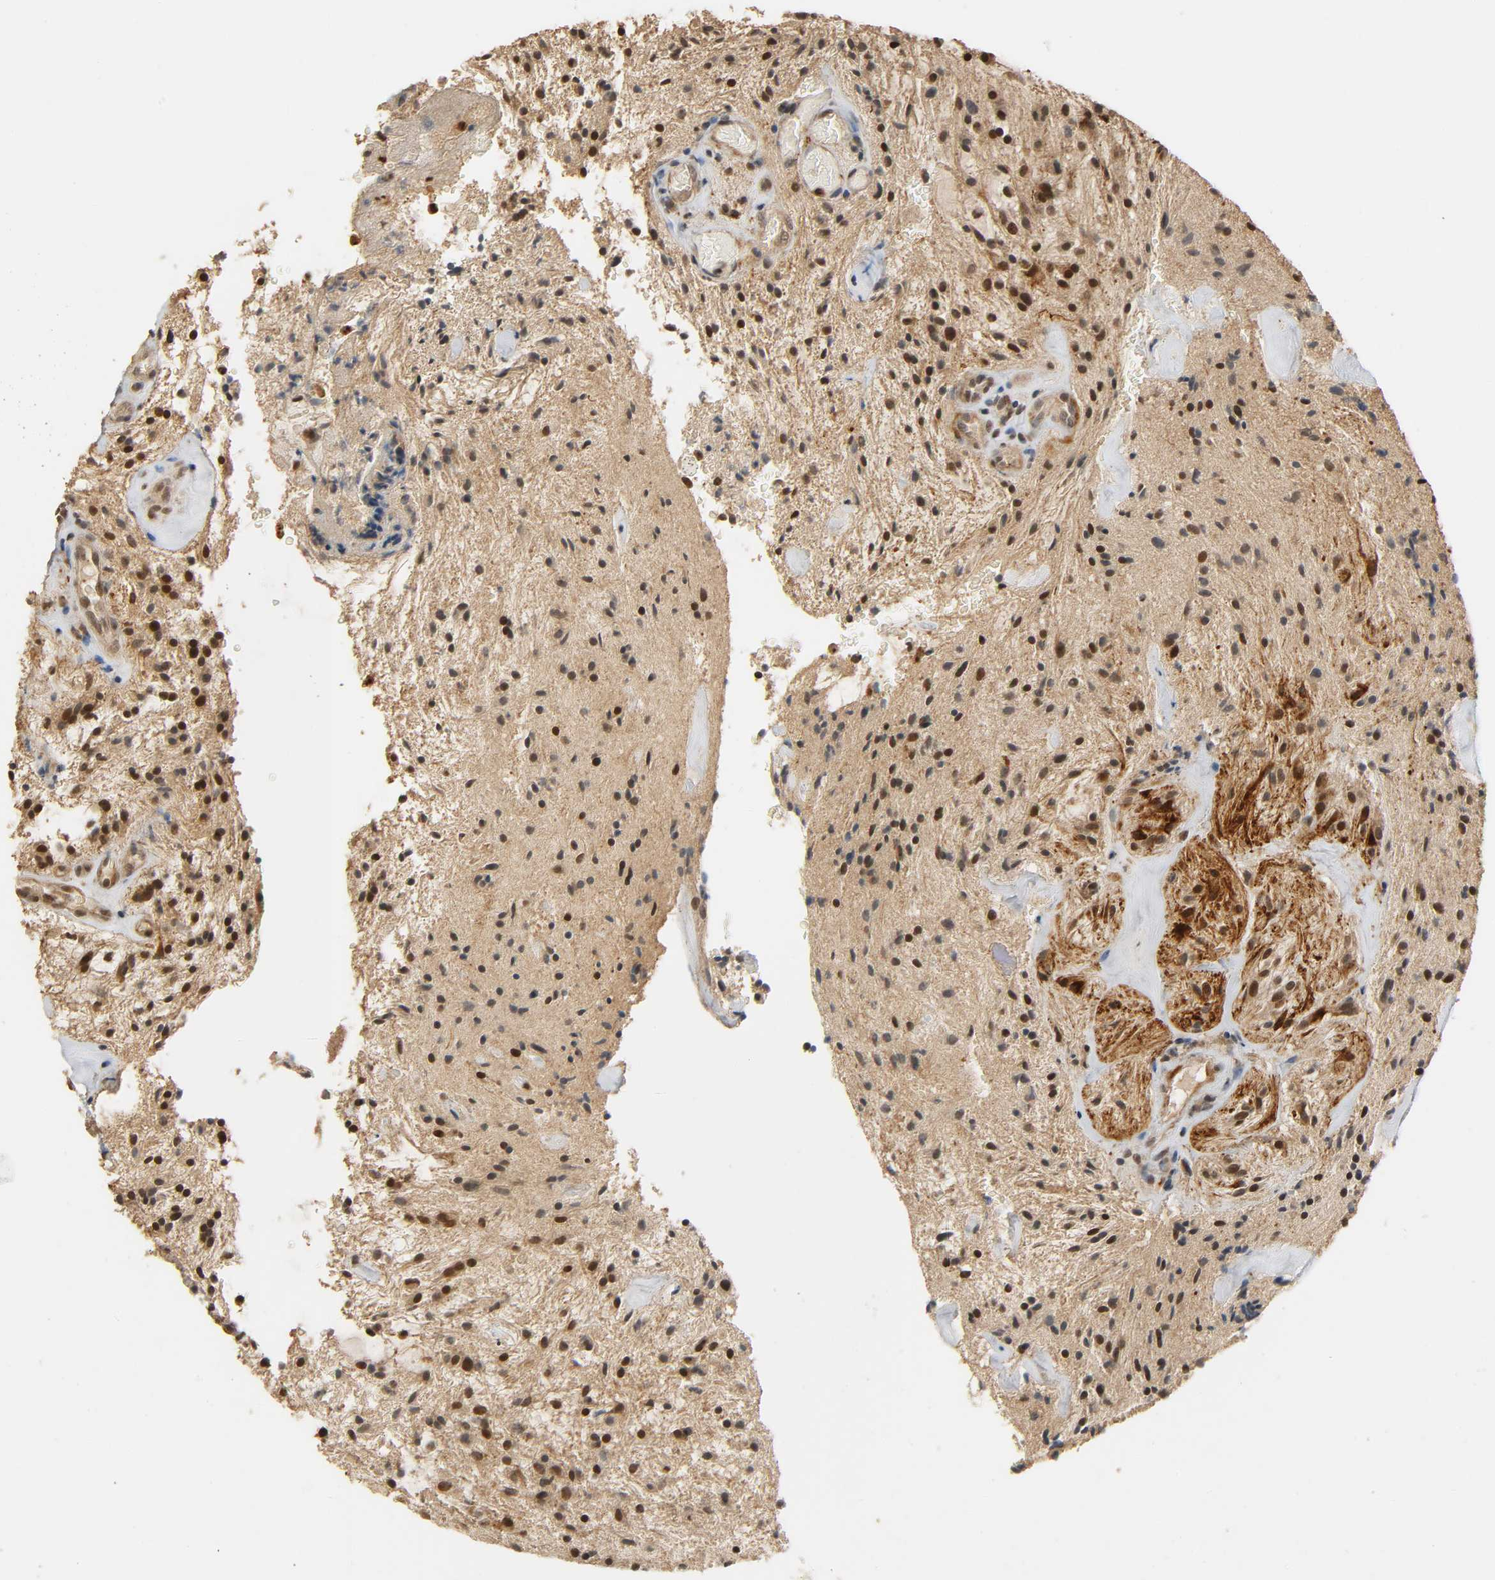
{"staining": {"intensity": "strong", "quantity": "25%-75%", "location": "nuclear"}, "tissue": "glioma", "cell_type": "Tumor cells", "image_type": "cancer", "snomed": [{"axis": "morphology", "description": "Glioma, malignant, NOS"}, {"axis": "topography", "description": "Cerebellum"}], "caption": "Immunohistochemical staining of human malignant glioma demonstrates strong nuclear protein expression in about 25%-75% of tumor cells.", "gene": "ZFPM2", "patient": {"sex": "female", "age": 10}}